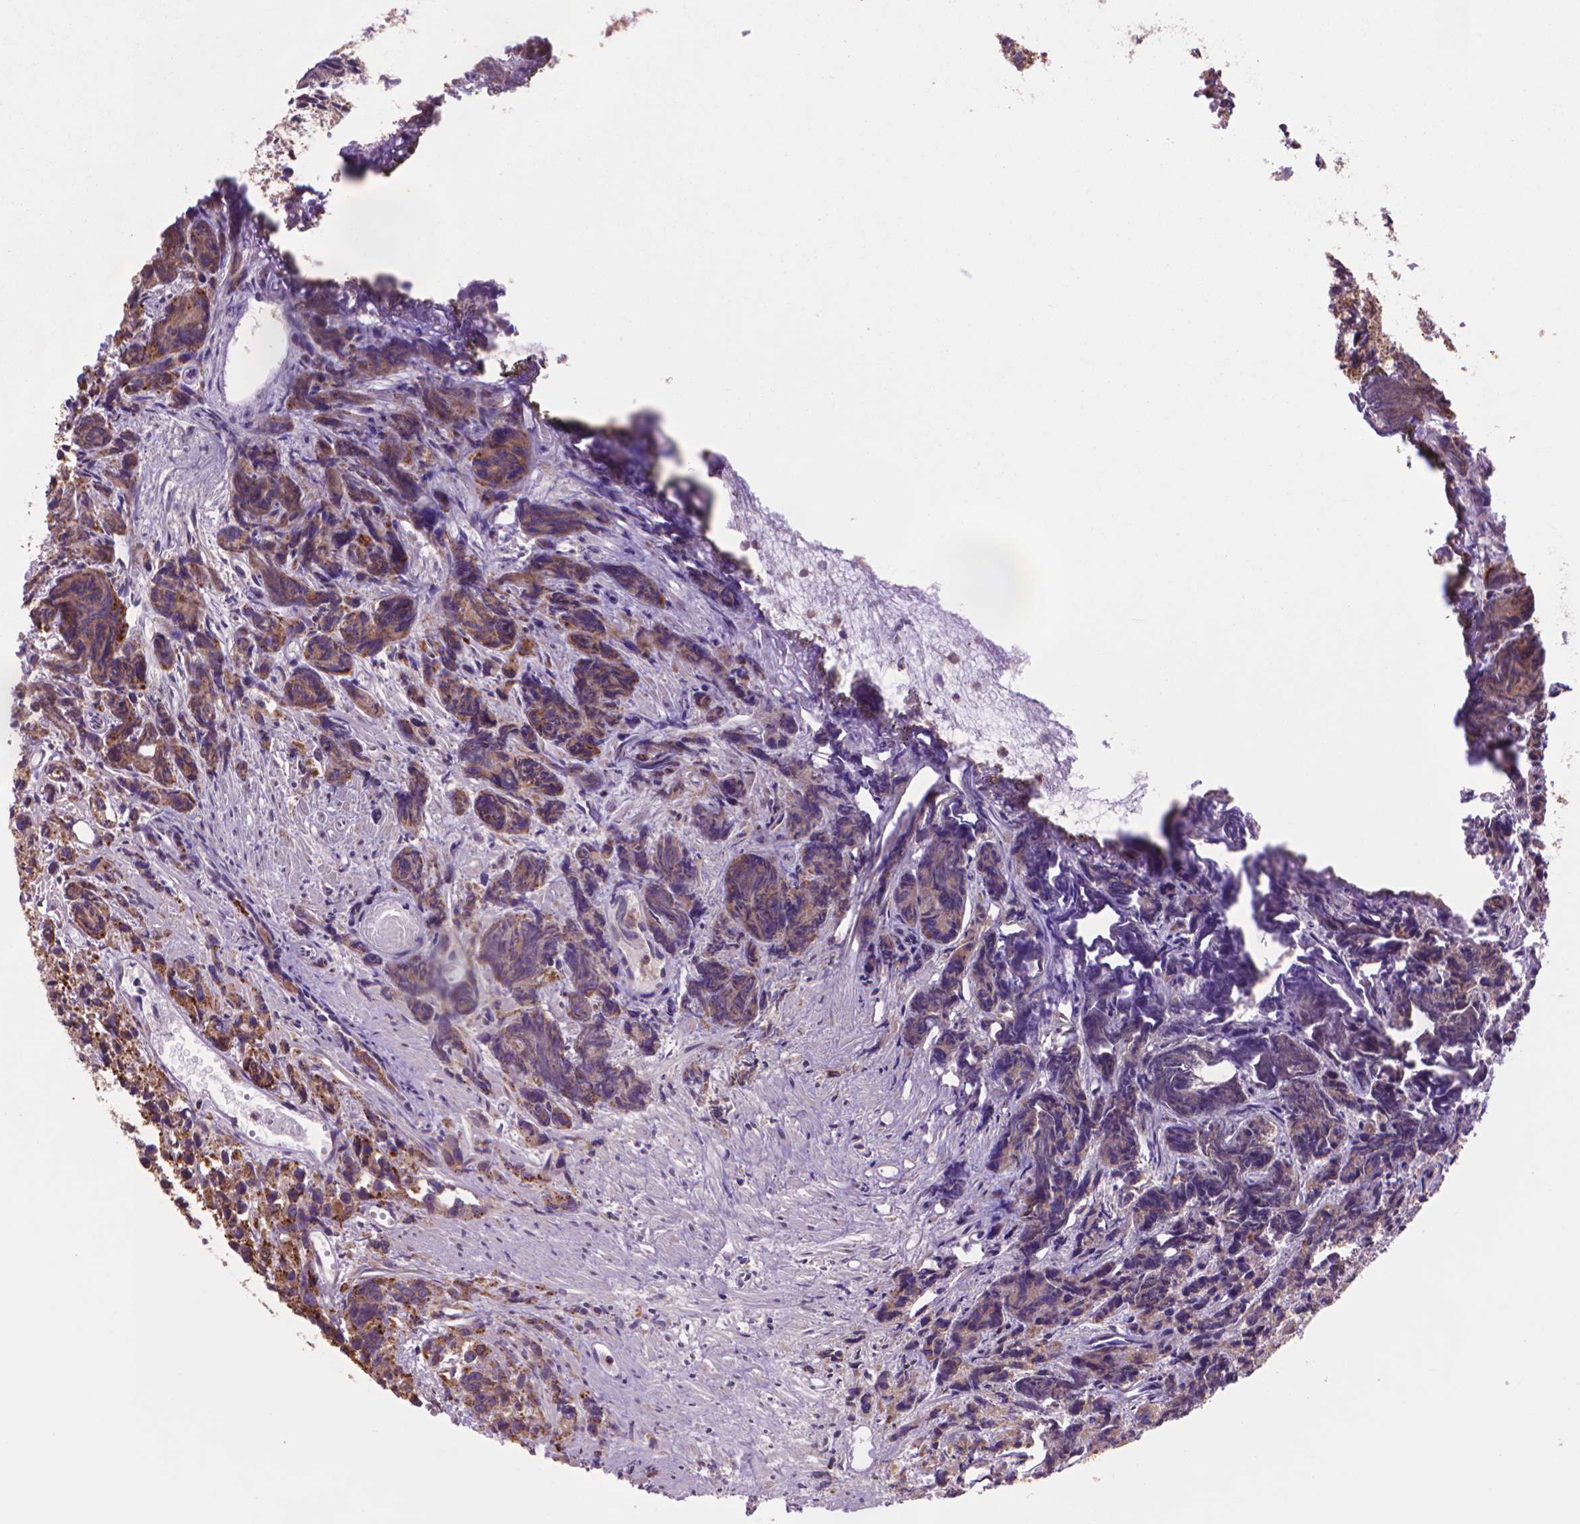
{"staining": {"intensity": "strong", "quantity": ">75%", "location": "cytoplasmic/membranous"}, "tissue": "prostate cancer", "cell_type": "Tumor cells", "image_type": "cancer", "snomed": [{"axis": "morphology", "description": "Adenocarcinoma, High grade"}, {"axis": "topography", "description": "Prostate"}], "caption": "Adenocarcinoma (high-grade) (prostate) stained with immunohistochemistry reveals strong cytoplasmic/membranous positivity in approximately >75% of tumor cells. (brown staining indicates protein expression, while blue staining denotes nuclei).", "gene": "GLB1", "patient": {"sex": "male", "age": 77}}